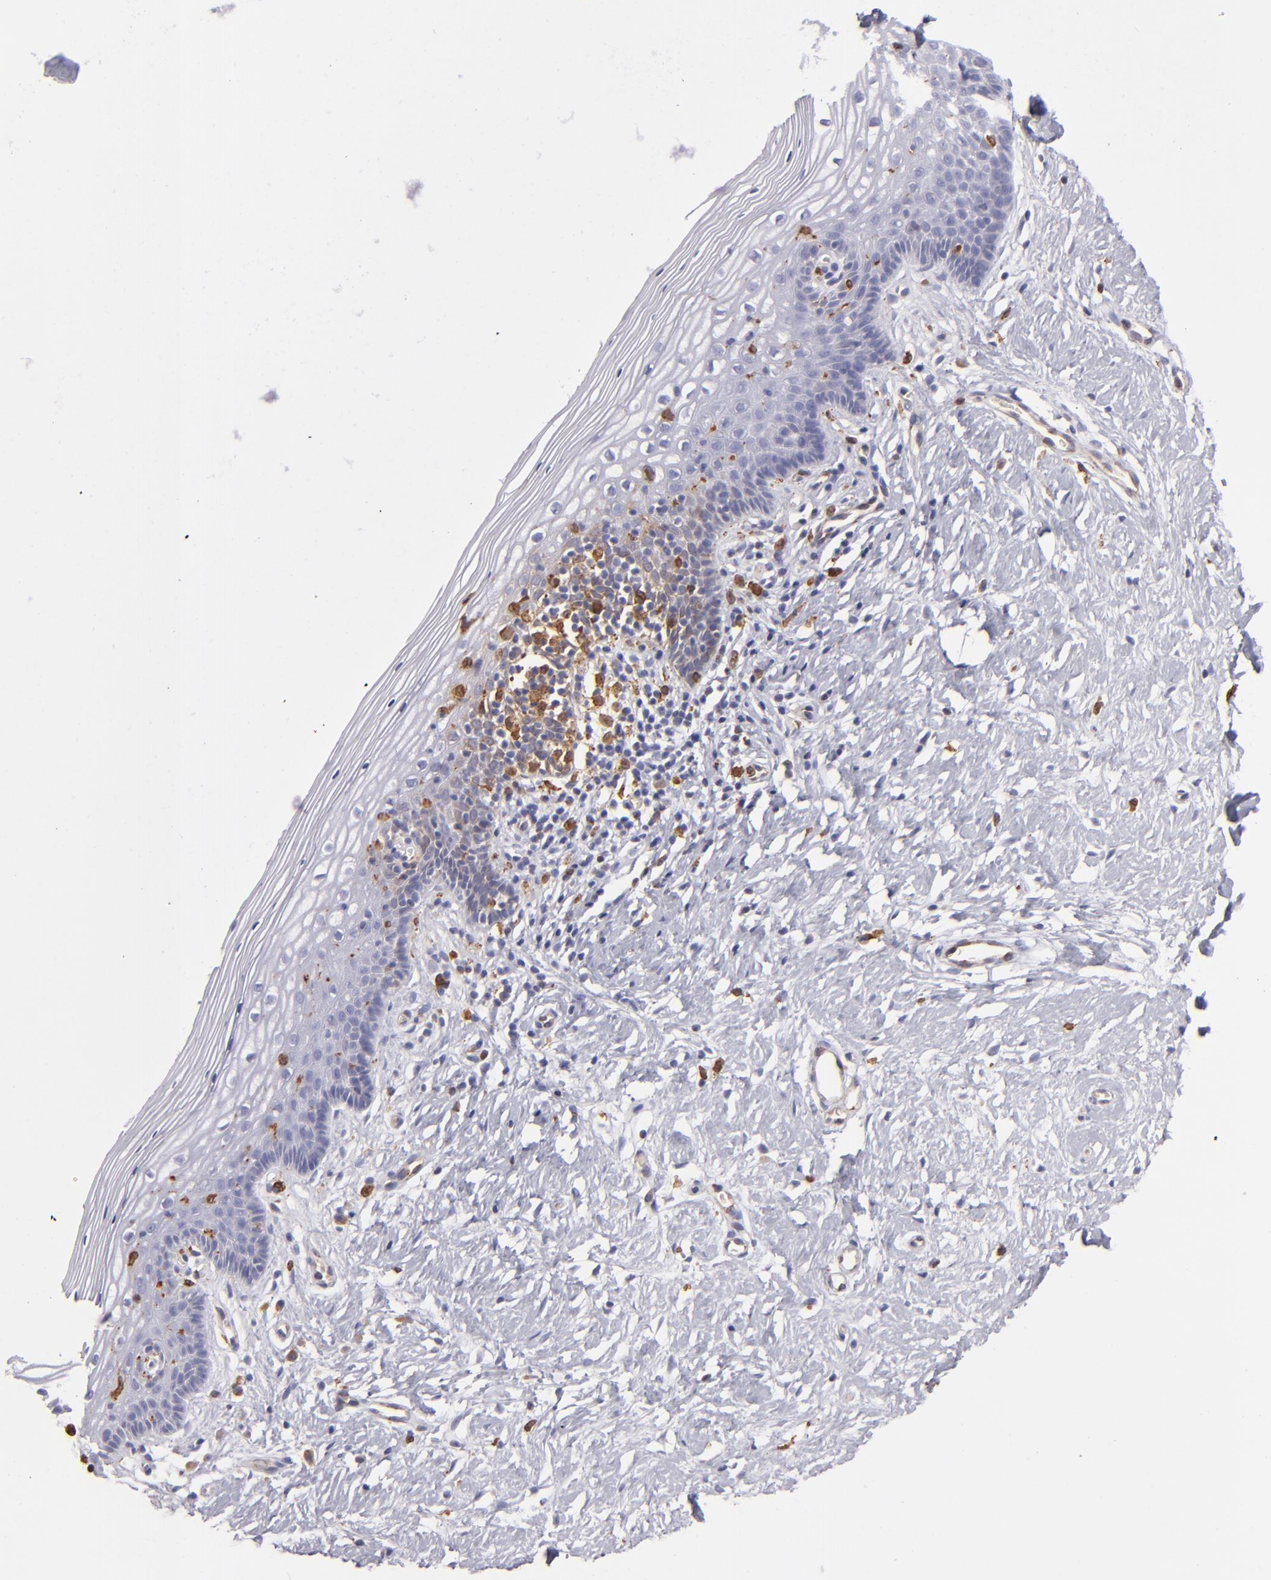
{"staining": {"intensity": "negative", "quantity": "none", "location": "none"}, "tissue": "vagina", "cell_type": "Squamous epithelial cells", "image_type": "normal", "snomed": [{"axis": "morphology", "description": "Normal tissue, NOS"}, {"axis": "topography", "description": "Vagina"}], "caption": "Immunohistochemical staining of unremarkable human vagina displays no significant staining in squamous epithelial cells.", "gene": "CD74", "patient": {"sex": "female", "age": 46}}